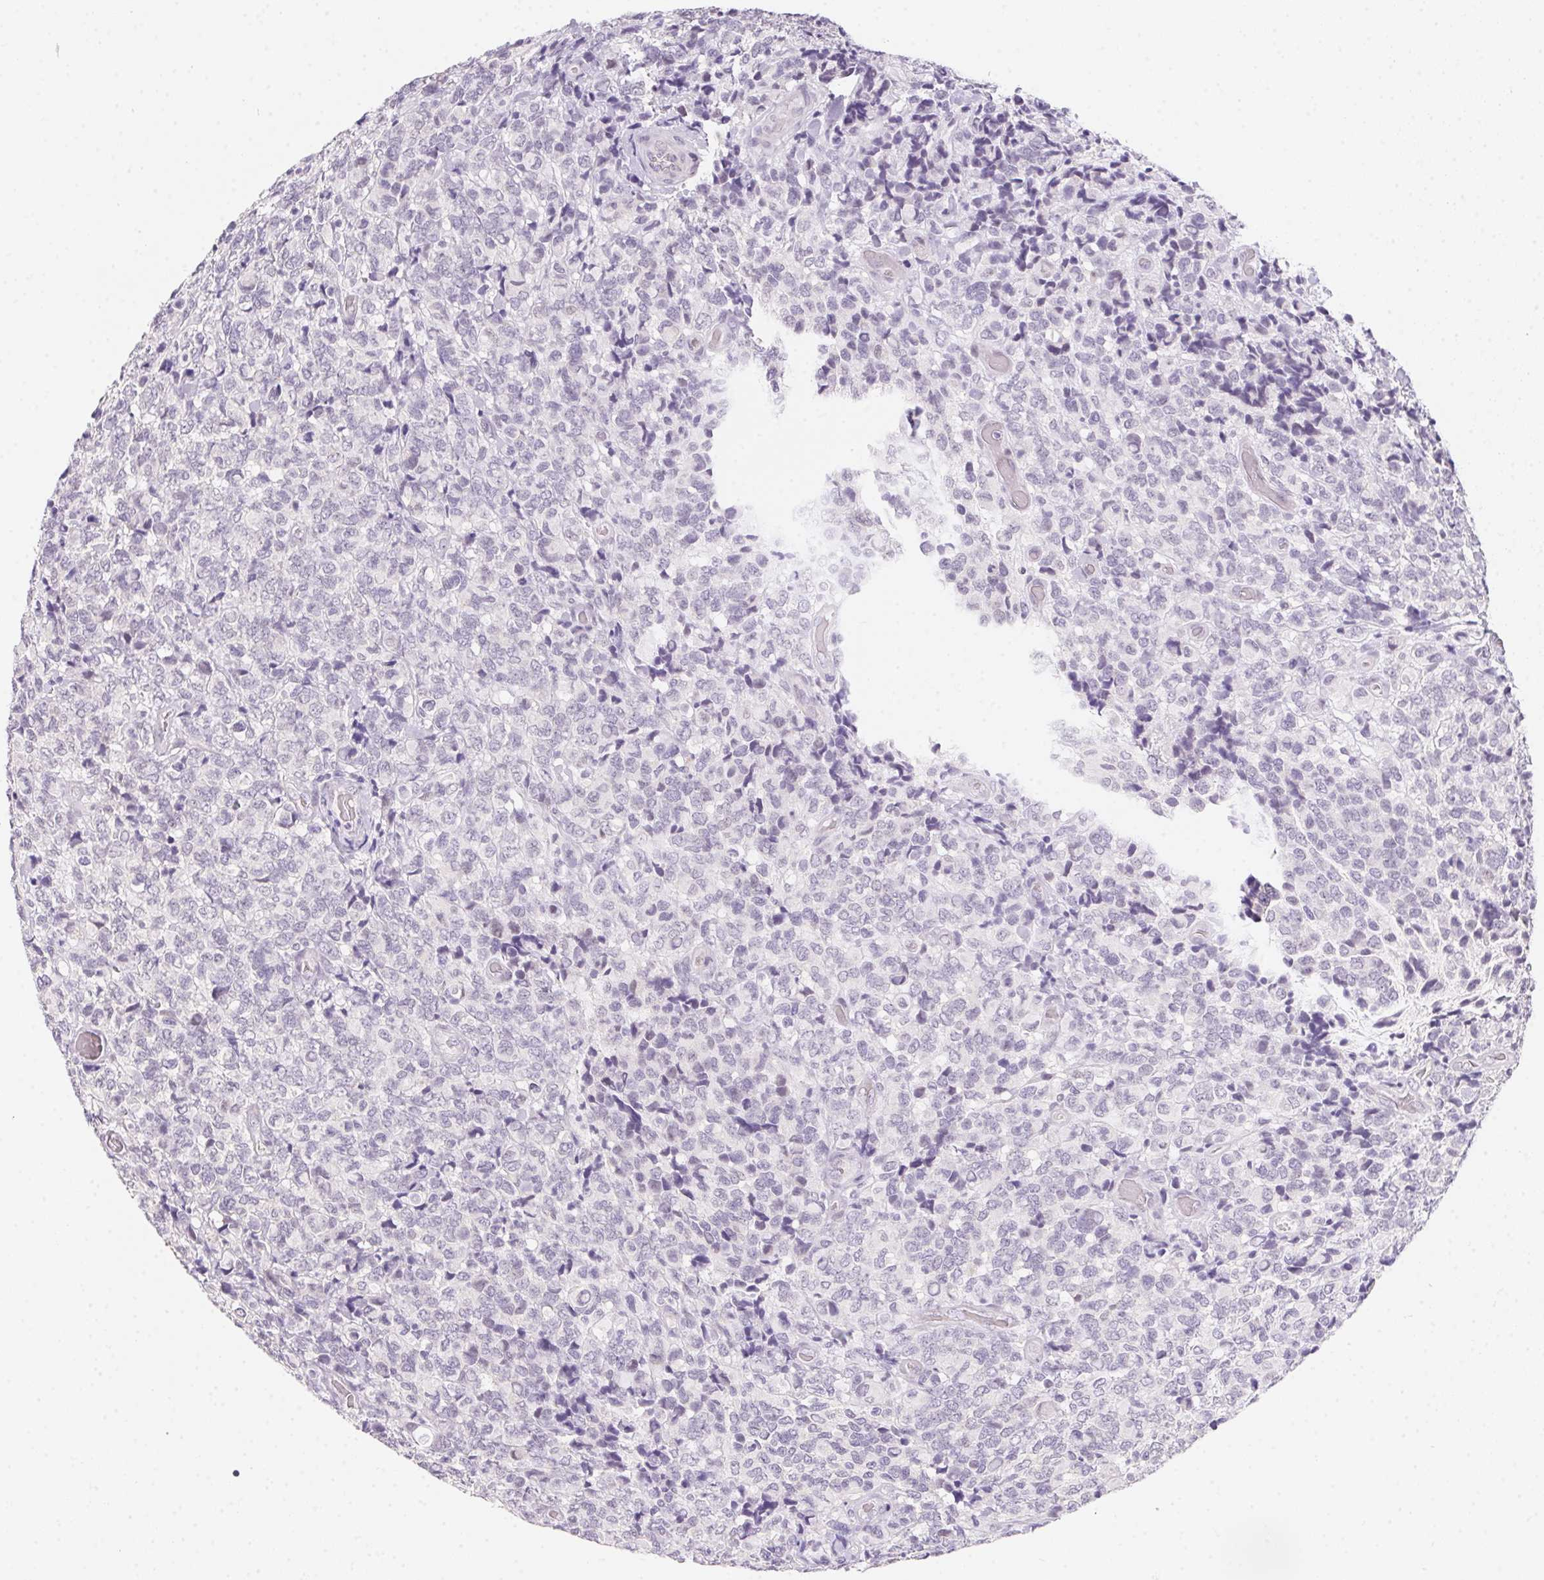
{"staining": {"intensity": "negative", "quantity": "none", "location": "none"}, "tissue": "glioma", "cell_type": "Tumor cells", "image_type": "cancer", "snomed": [{"axis": "morphology", "description": "Glioma, malignant, High grade"}, {"axis": "topography", "description": "Brain"}], "caption": "Histopathology image shows no significant protein staining in tumor cells of glioma.", "gene": "MORC1", "patient": {"sex": "male", "age": 39}}